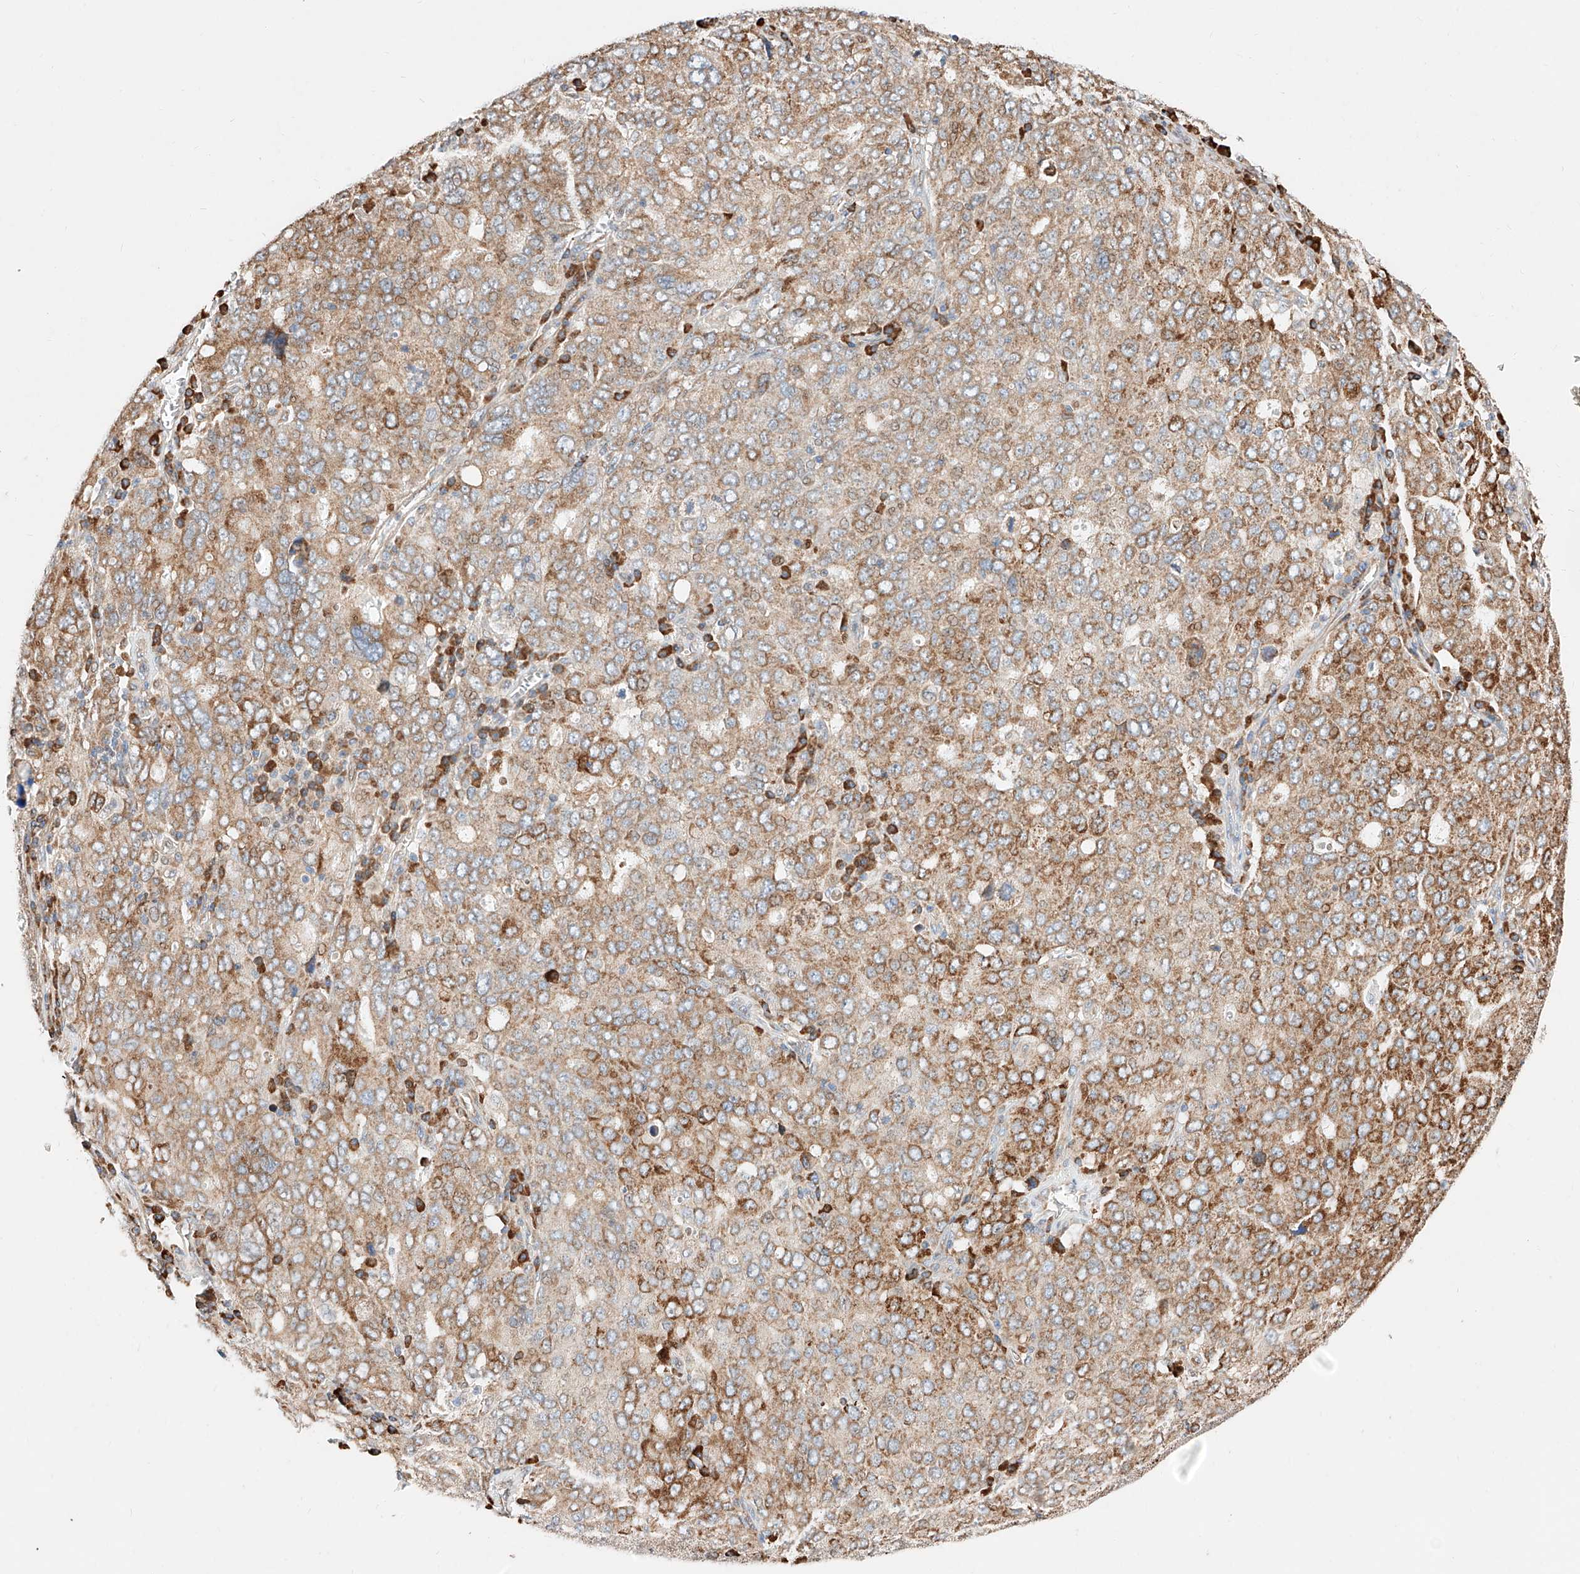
{"staining": {"intensity": "moderate", "quantity": ">75%", "location": "cytoplasmic/membranous"}, "tissue": "ovarian cancer", "cell_type": "Tumor cells", "image_type": "cancer", "snomed": [{"axis": "morphology", "description": "Carcinoma, endometroid"}, {"axis": "topography", "description": "Ovary"}], "caption": "Protein expression analysis of human ovarian endometroid carcinoma reveals moderate cytoplasmic/membranous staining in about >75% of tumor cells.", "gene": "ATP9B", "patient": {"sex": "female", "age": 62}}